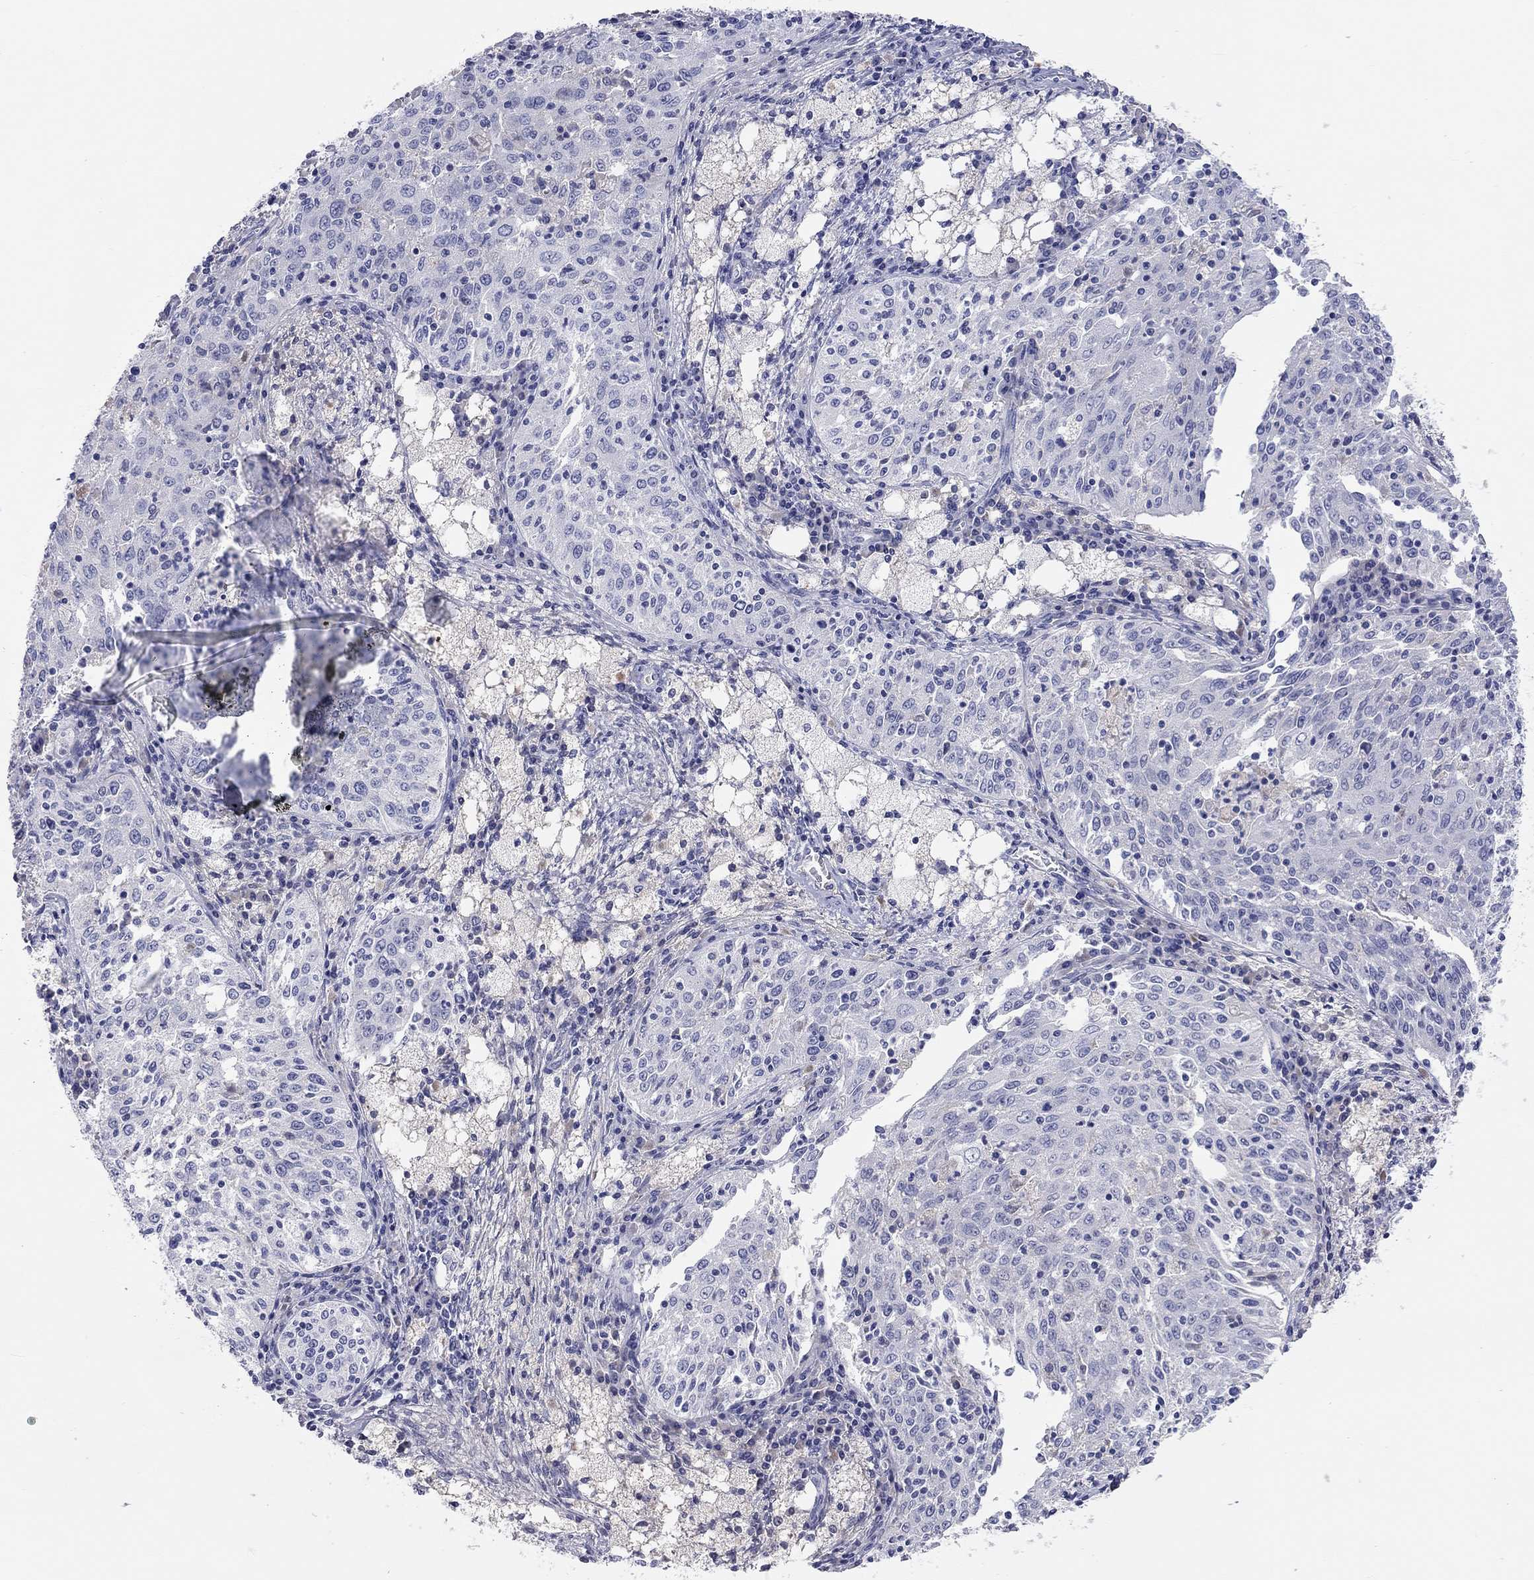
{"staining": {"intensity": "negative", "quantity": "none", "location": "none"}, "tissue": "cervical cancer", "cell_type": "Tumor cells", "image_type": "cancer", "snomed": [{"axis": "morphology", "description": "Squamous cell carcinoma, NOS"}, {"axis": "topography", "description": "Cervix"}], "caption": "Immunohistochemistry (IHC) of cervical cancer demonstrates no positivity in tumor cells.", "gene": "ST7L", "patient": {"sex": "female", "age": 41}}